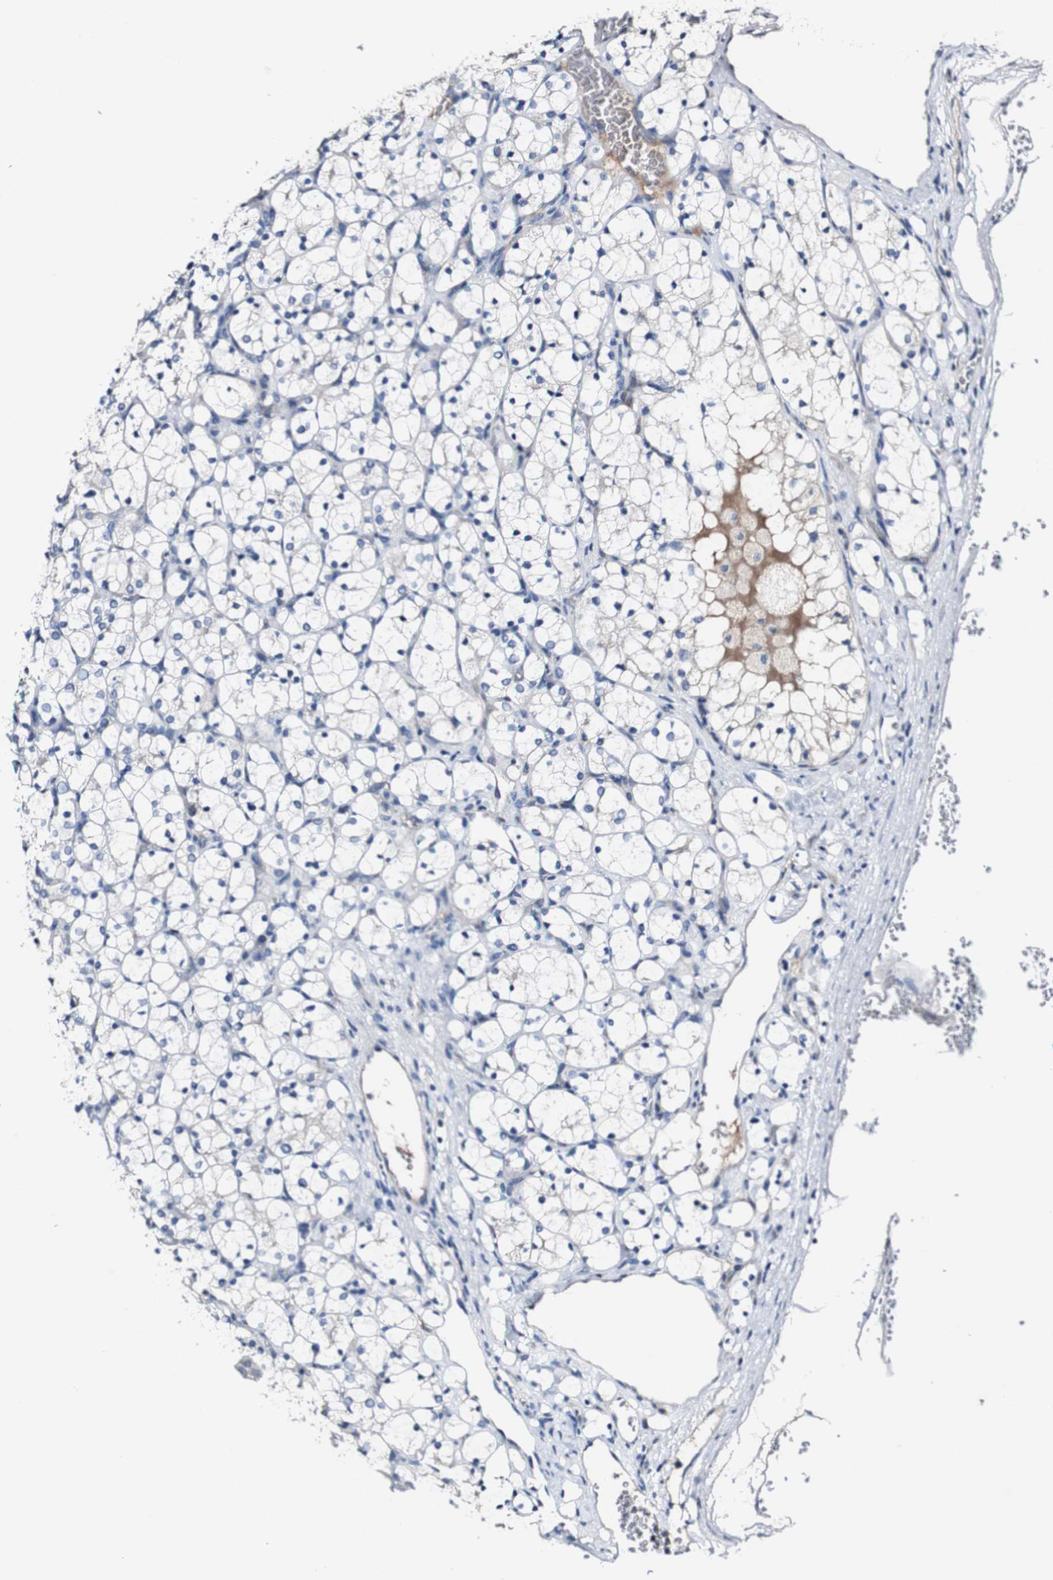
{"staining": {"intensity": "negative", "quantity": "none", "location": "none"}, "tissue": "renal cancer", "cell_type": "Tumor cells", "image_type": "cancer", "snomed": [{"axis": "morphology", "description": "Adenocarcinoma, NOS"}, {"axis": "topography", "description": "Kidney"}], "caption": "Renal cancer stained for a protein using immunohistochemistry demonstrates no staining tumor cells.", "gene": "GRAMD1A", "patient": {"sex": "female", "age": 69}}